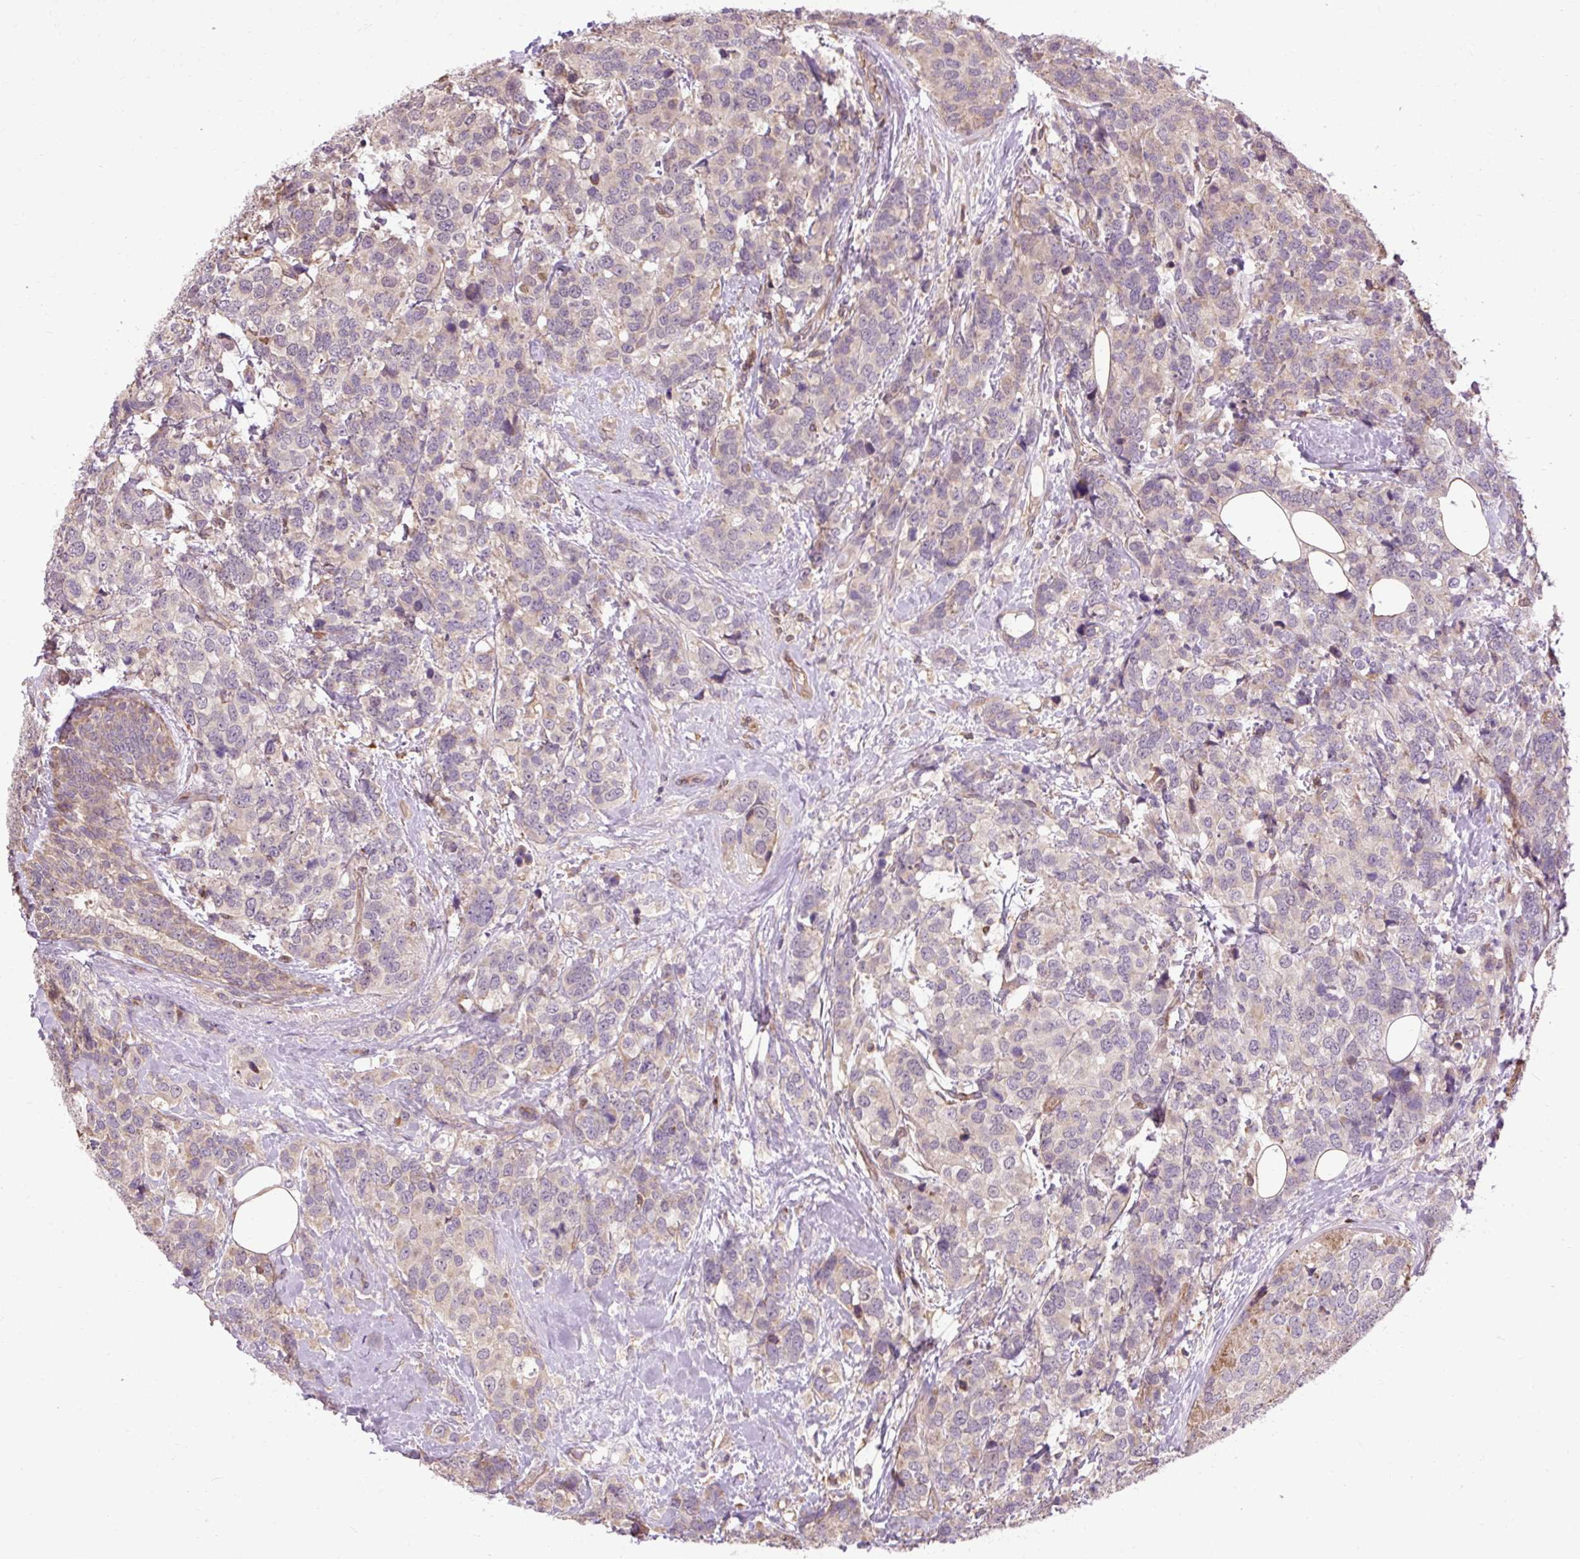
{"staining": {"intensity": "weak", "quantity": "<25%", "location": "cytoplasmic/membranous"}, "tissue": "breast cancer", "cell_type": "Tumor cells", "image_type": "cancer", "snomed": [{"axis": "morphology", "description": "Lobular carcinoma"}, {"axis": "topography", "description": "Breast"}], "caption": "The histopathology image shows no significant positivity in tumor cells of breast lobular carcinoma.", "gene": "FLRT1", "patient": {"sex": "female", "age": 59}}